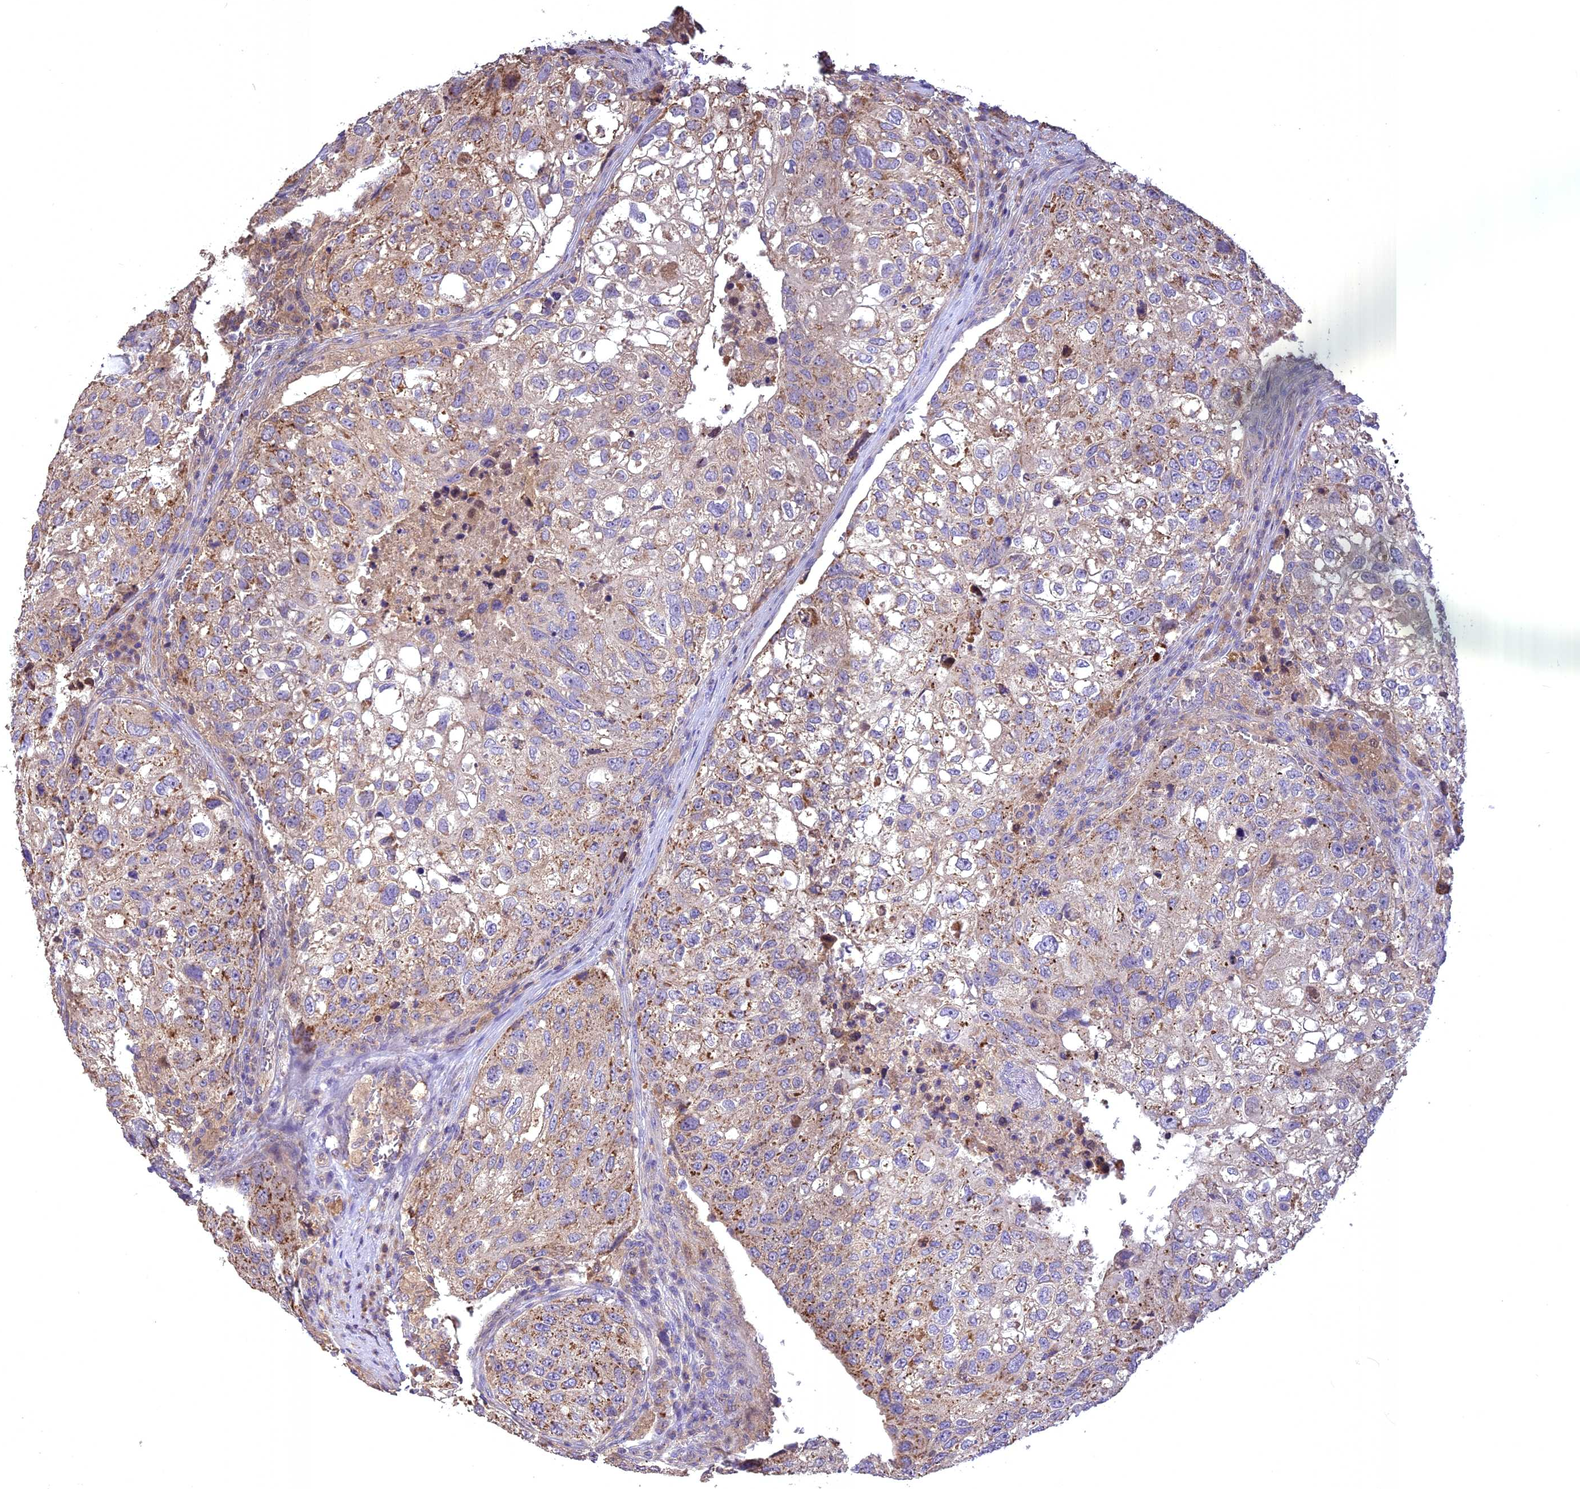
{"staining": {"intensity": "moderate", "quantity": "<25%", "location": "cytoplasmic/membranous"}, "tissue": "urothelial cancer", "cell_type": "Tumor cells", "image_type": "cancer", "snomed": [{"axis": "morphology", "description": "Urothelial carcinoma, High grade"}, {"axis": "topography", "description": "Lymph node"}, {"axis": "topography", "description": "Urinary bladder"}], "caption": "Human urothelial cancer stained for a protein (brown) exhibits moderate cytoplasmic/membranous positive staining in approximately <25% of tumor cells.", "gene": "NUDT8", "patient": {"sex": "male", "age": 51}}